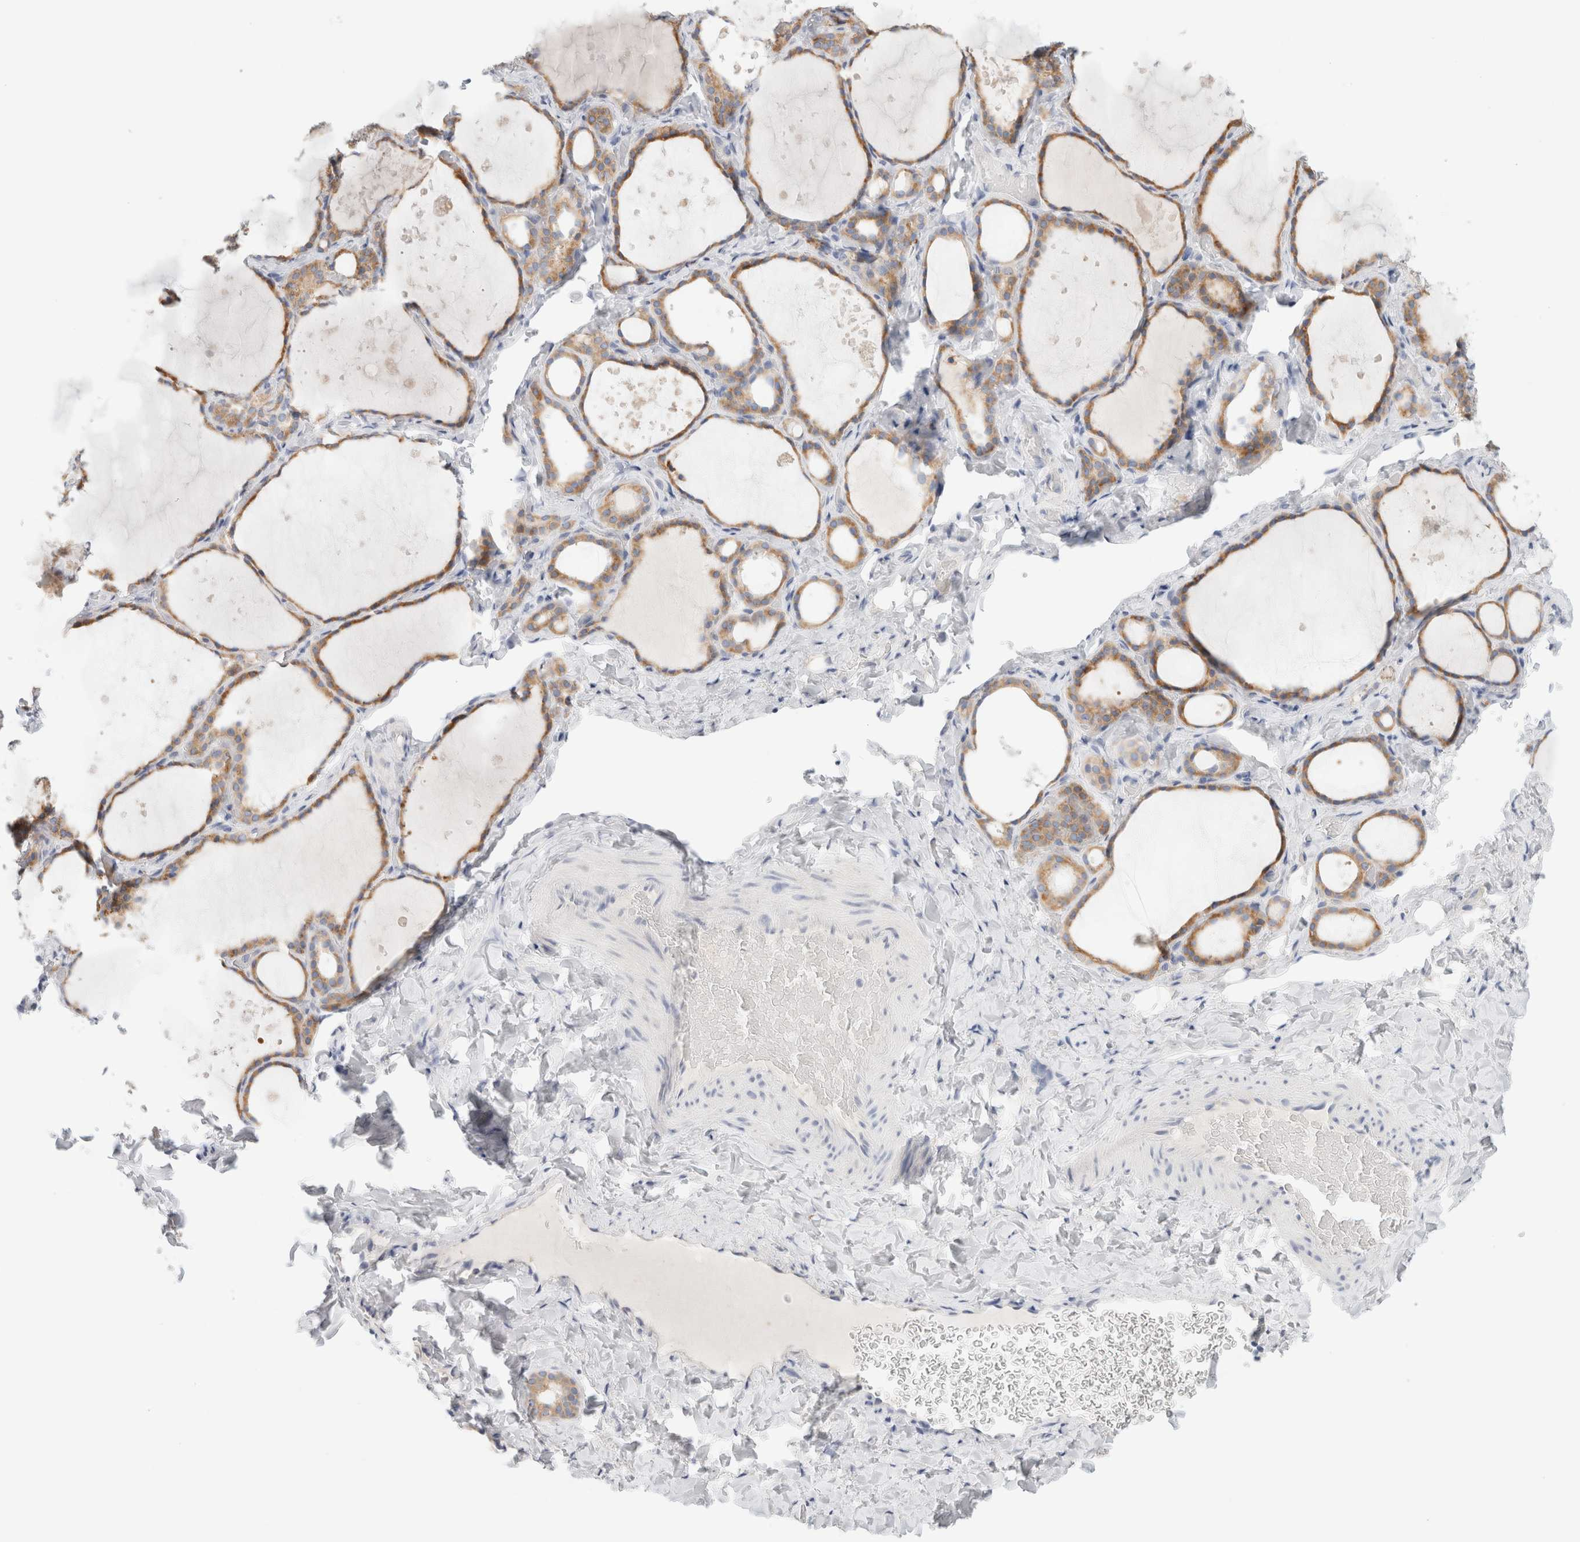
{"staining": {"intensity": "moderate", "quantity": ">75%", "location": "cytoplasmic/membranous"}, "tissue": "thyroid gland", "cell_type": "Glandular cells", "image_type": "normal", "snomed": [{"axis": "morphology", "description": "Normal tissue, NOS"}, {"axis": "topography", "description": "Thyroid gland"}], "caption": "Protein staining of normal thyroid gland demonstrates moderate cytoplasmic/membranous expression in approximately >75% of glandular cells.", "gene": "CSK", "patient": {"sex": "female", "age": 44}}